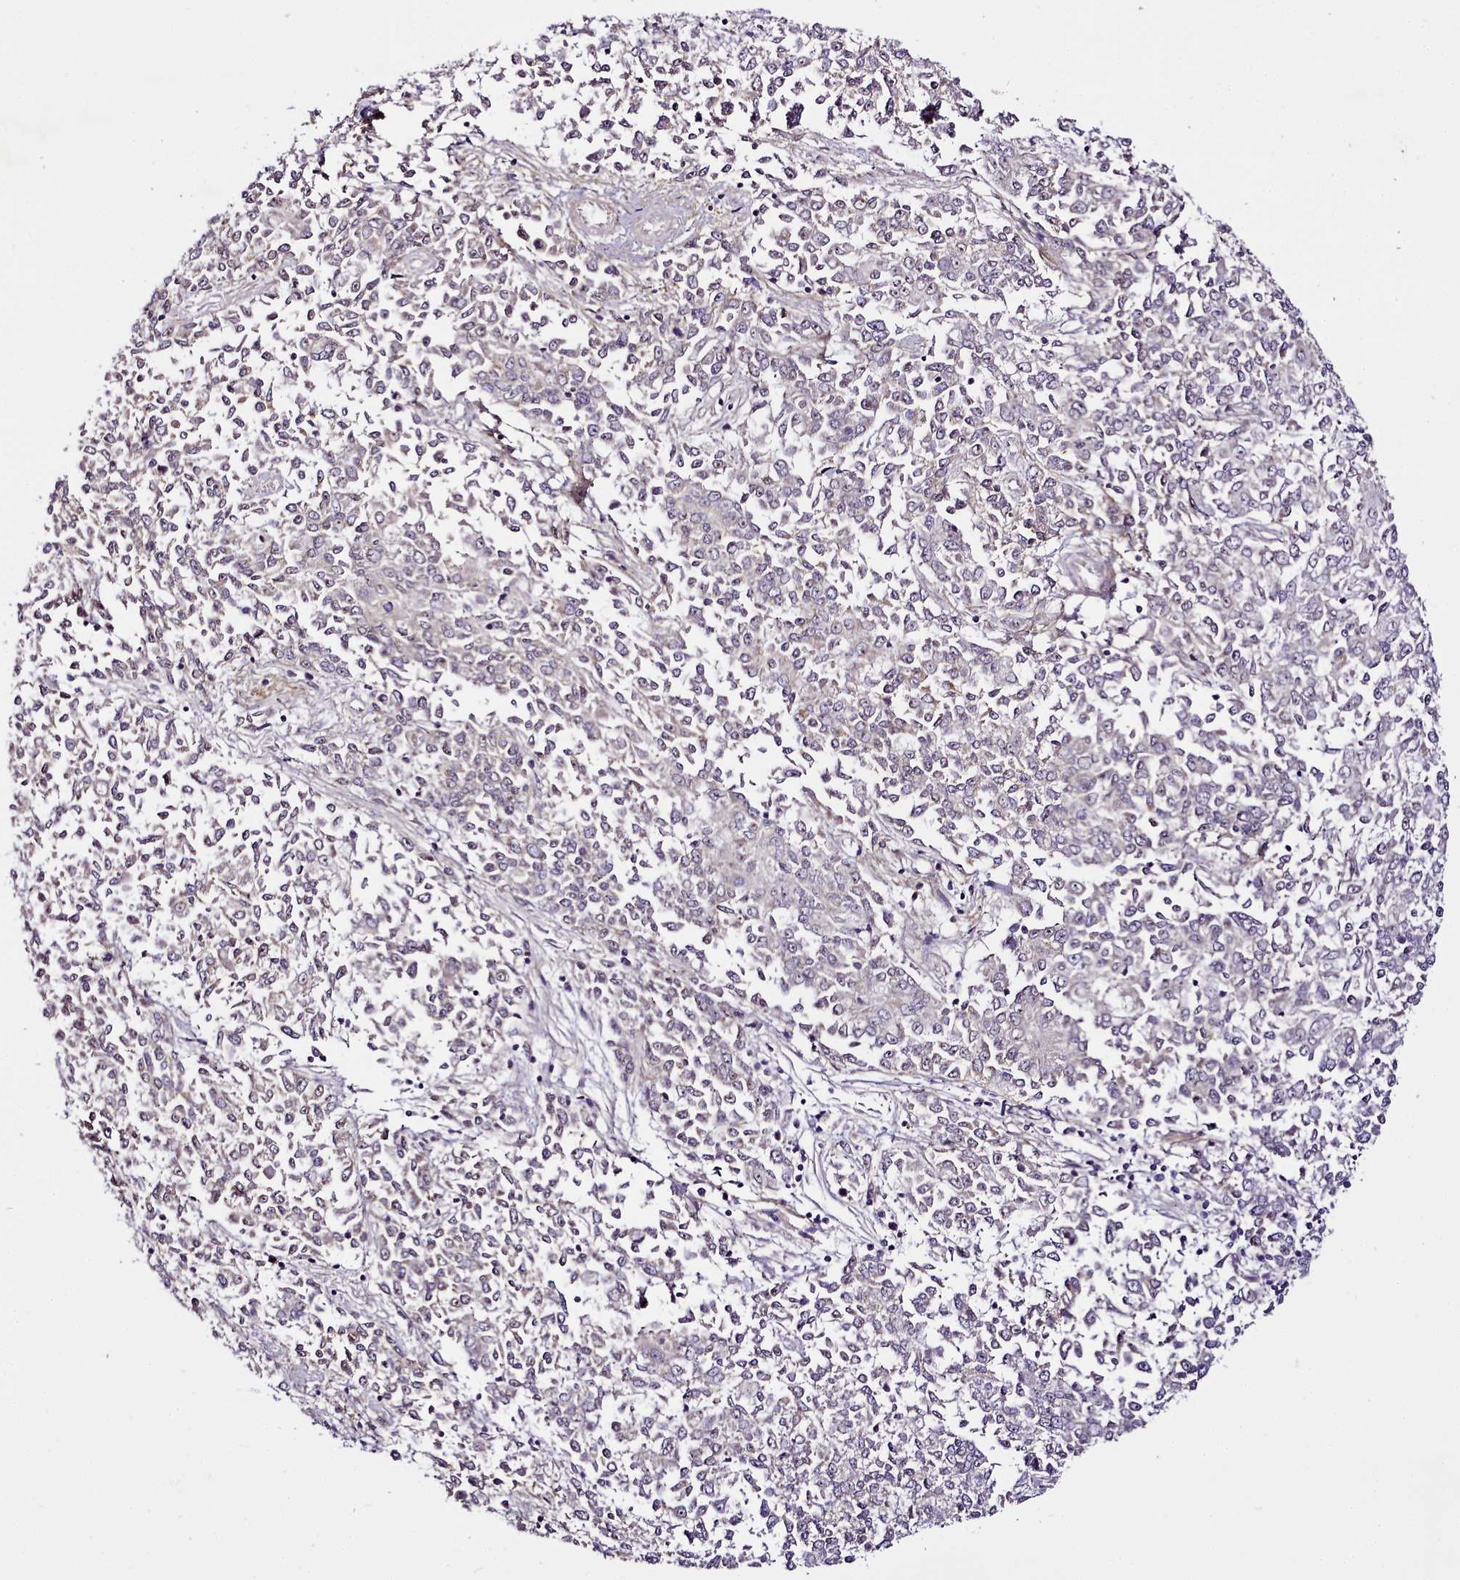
{"staining": {"intensity": "negative", "quantity": "none", "location": "none"}, "tissue": "endometrial cancer", "cell_type": "Tumor cells", "image_type": "cancer", "snomed": [{"axis": "morphology", "description": "Adenocarcinoma, NOS"}, {"axis": "topography", "description": "Endometrium"}], "caption": "This histopathology image is of endometrial adenocarcinoma stained with immunohistochemistry to label a protein in brown with the nuclei are counter-stained blue. There is no staining in tumor cells.", "gene": "NBPF1", "patient": {"sex": "female", "age": 50}}